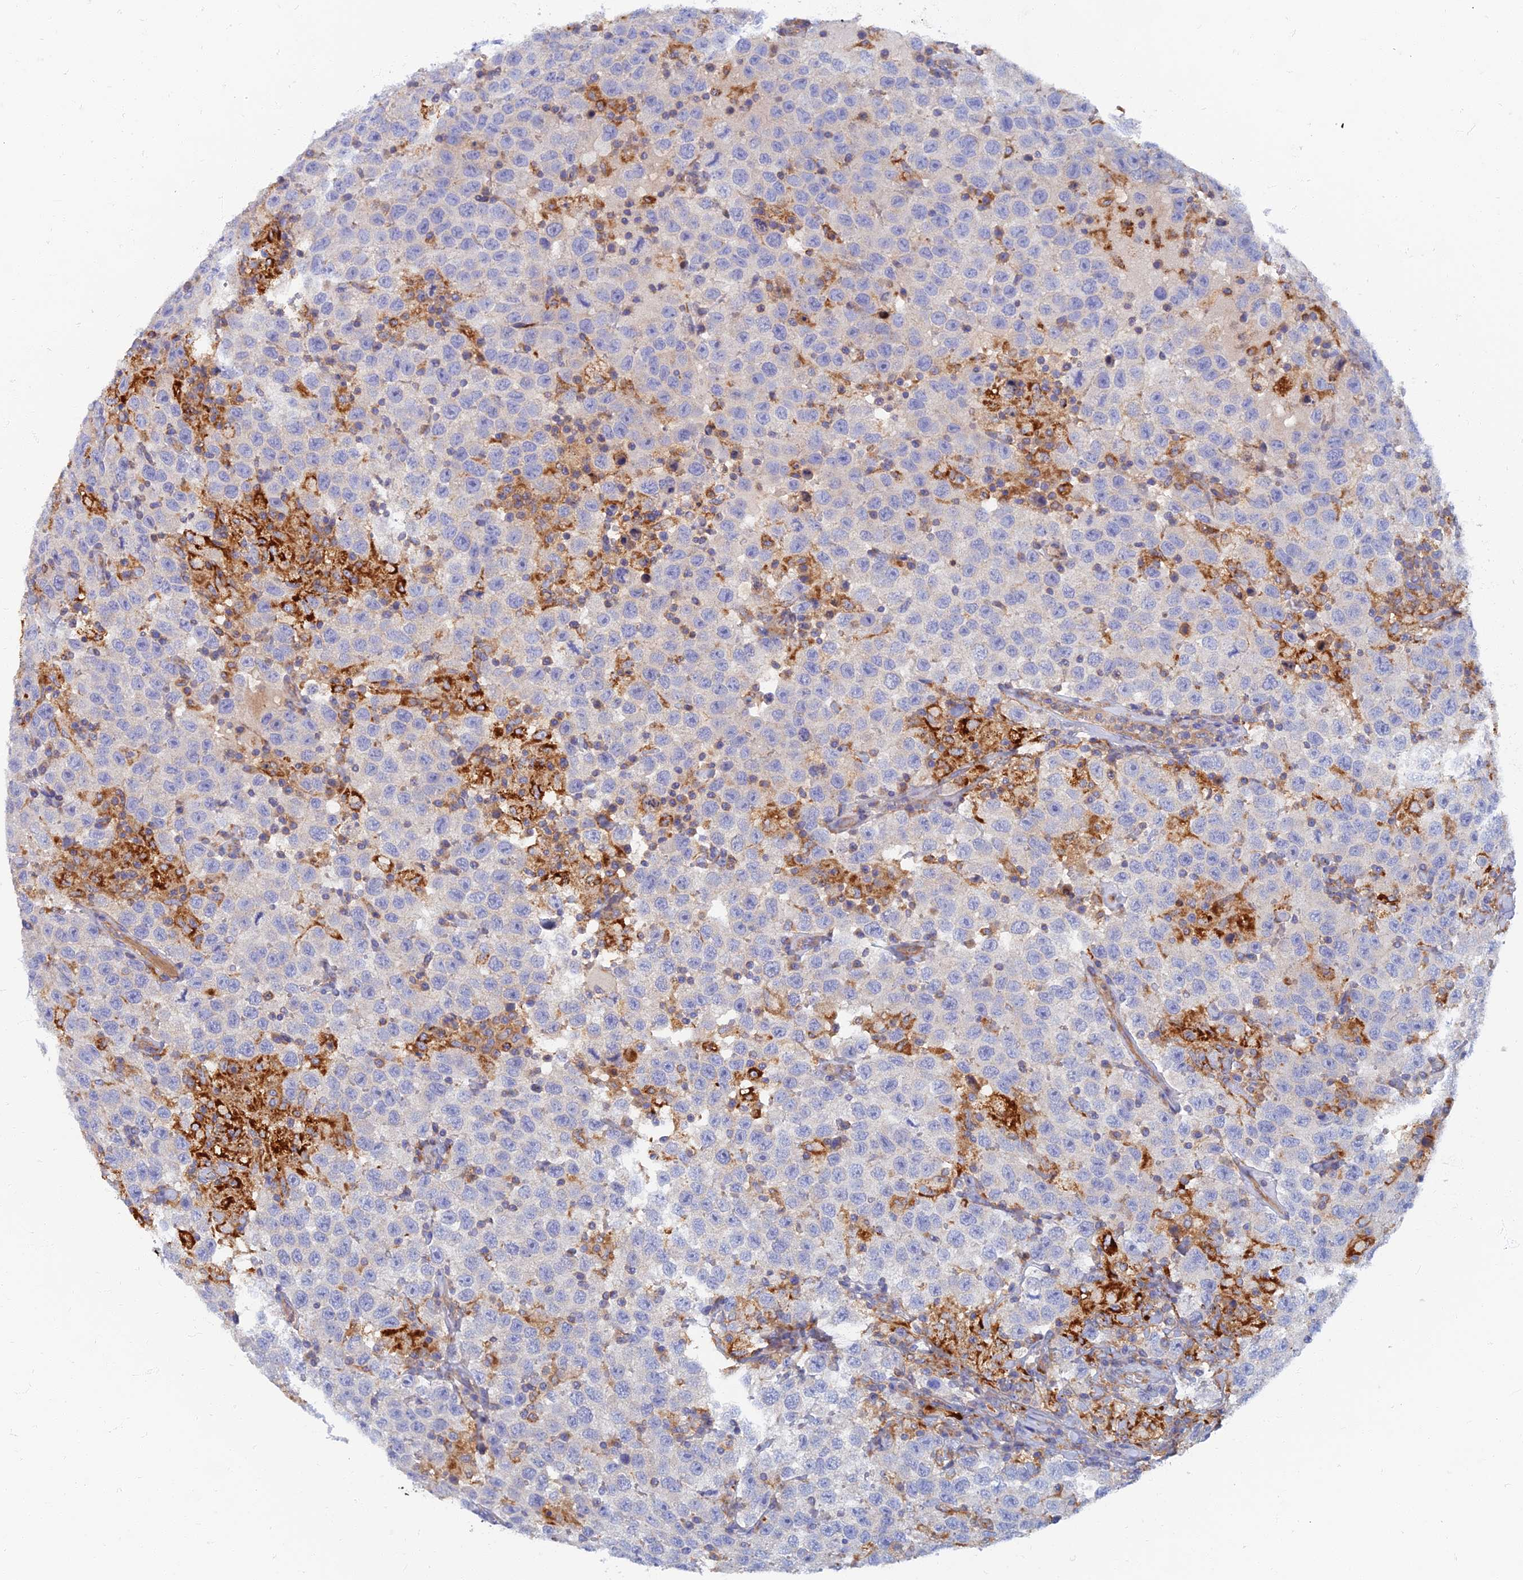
{"staining": {"intensity": "negative", "quantity": "none", "location": "none"}, "tissue": "testis cancer", "cell_type": "Tumor cells", "image_type": "cancer", "snomed": [{"axis": "morphology", "description": "Seminoma, NOS"}, {"axis": "topography", "description": "Testis"}], "caption": "A micrograph of human testis seminoma is negative for staining in tumor cells.", "gene": "TMEM44", "patient": {"sex": "male", "age": 41}}